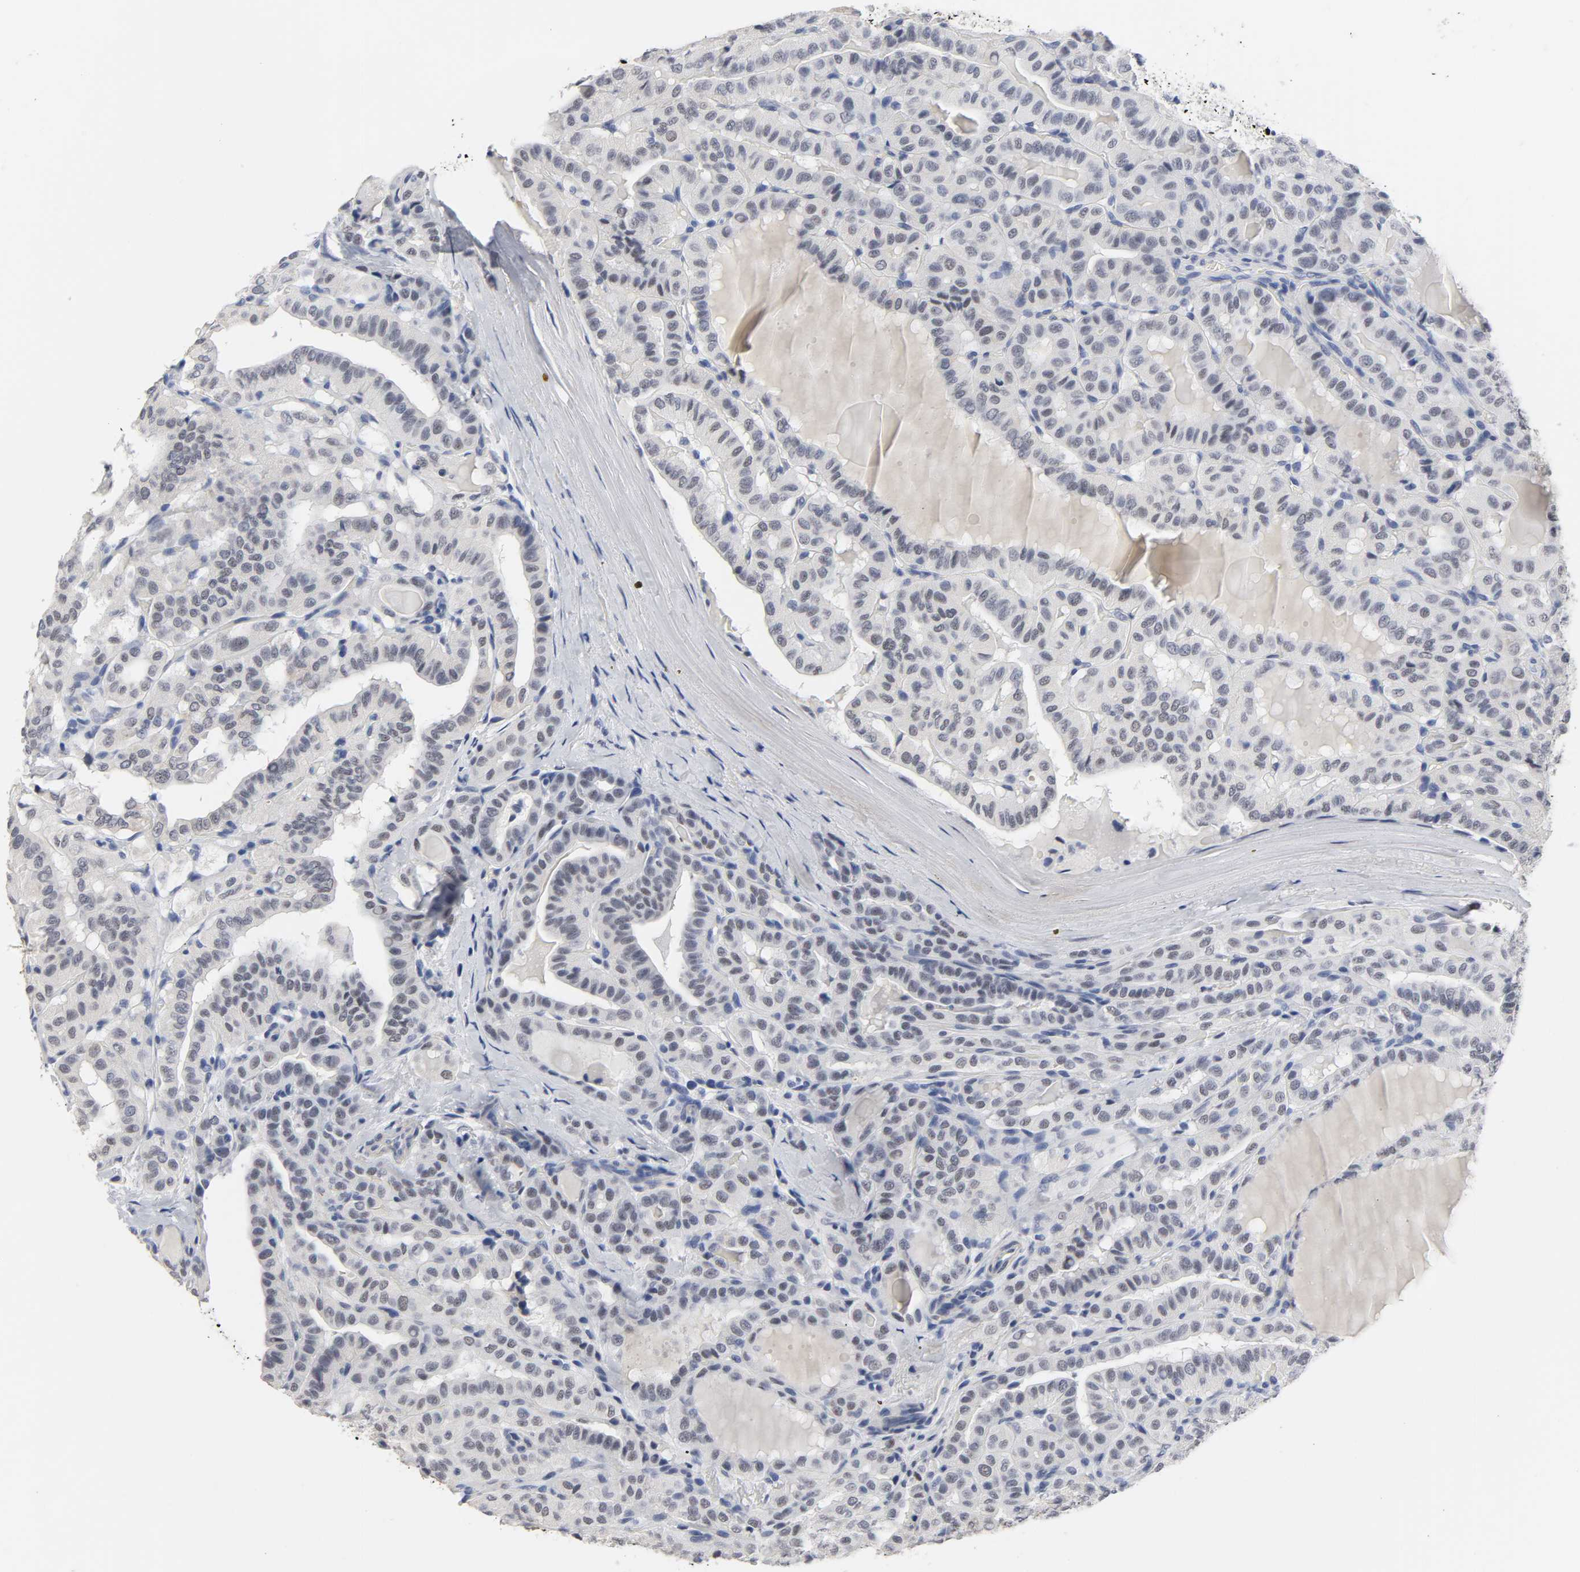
{"staining": {"intensity": "negative", "quantity": "none", "location": "none"}, "tissue": "thyroid cancer", "cell_type": "Tumor cells", "image_type": "cancer", "snomed": [{"axis": "morphology", "description": "Papillary adenocarcinoma, NOS"}, {"axis": "topography", "description": "Thyroid gland"}], "caption": "An image of papillary adenocarcinoma (thyroid) stained for a protein exhibits no brown staining in tumor cells.", "gene": "GRHL2", "patient": {"sex": "male", "age": 77}}